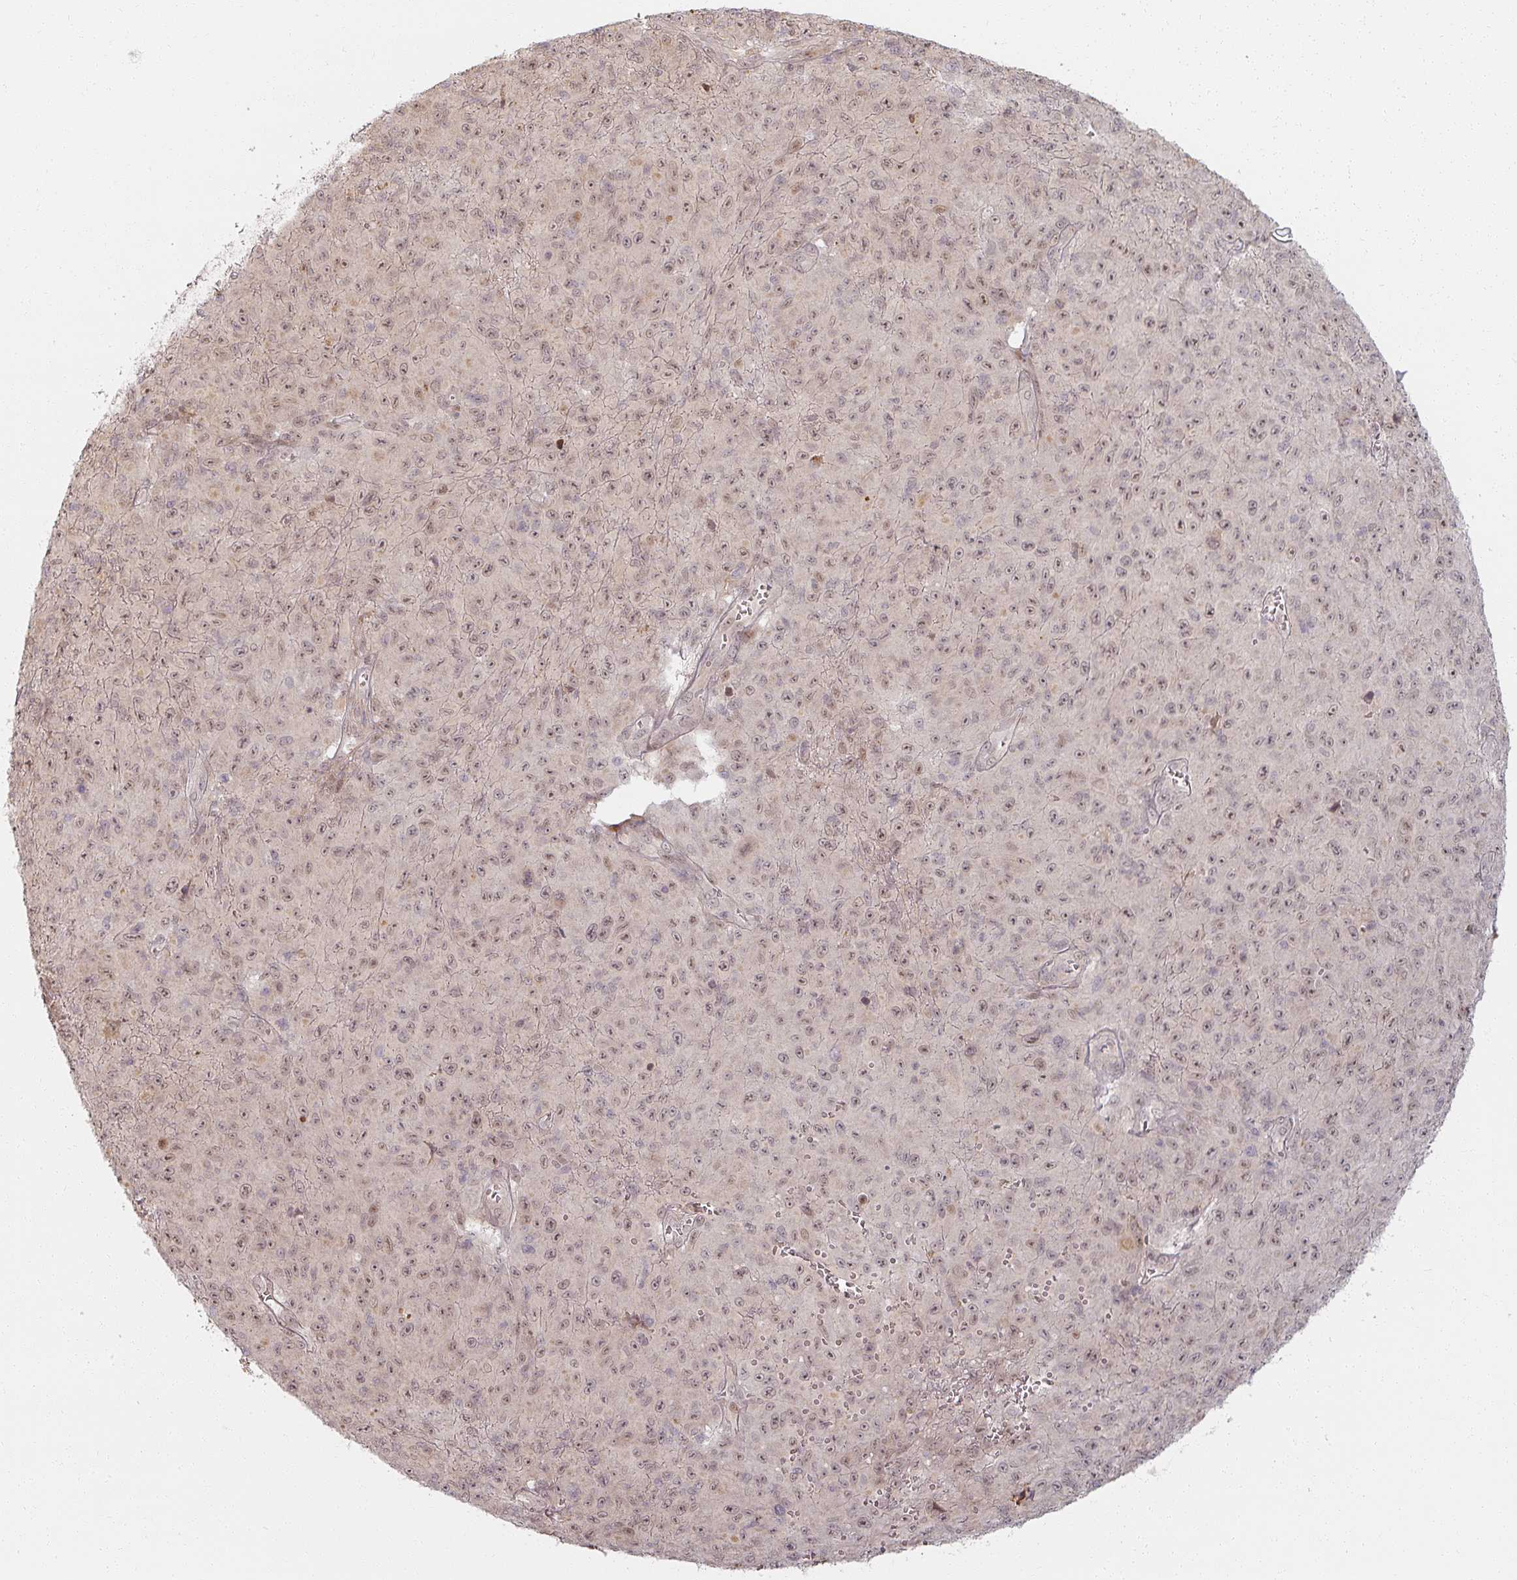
{"staining": {"intensity": "moderate", "quantity": ">75%", "location": "nuclear"}, "tissue": "melanoma", "cell_type": "Tumor cells", "image_type": "cancer", "snomed": [{"axis": "morphology", "description": "Malignant melanoma, NOS"}, {"axis": "topography", "description": "Skin"}], "caption": "Immunohistochemistry (IHC) of human melanoma reveals medium levels of moderate nuclear expression in approximately >75% of tumor cells.", "gene": "MED19", "patient": {"sex": "male", "age": 46}}